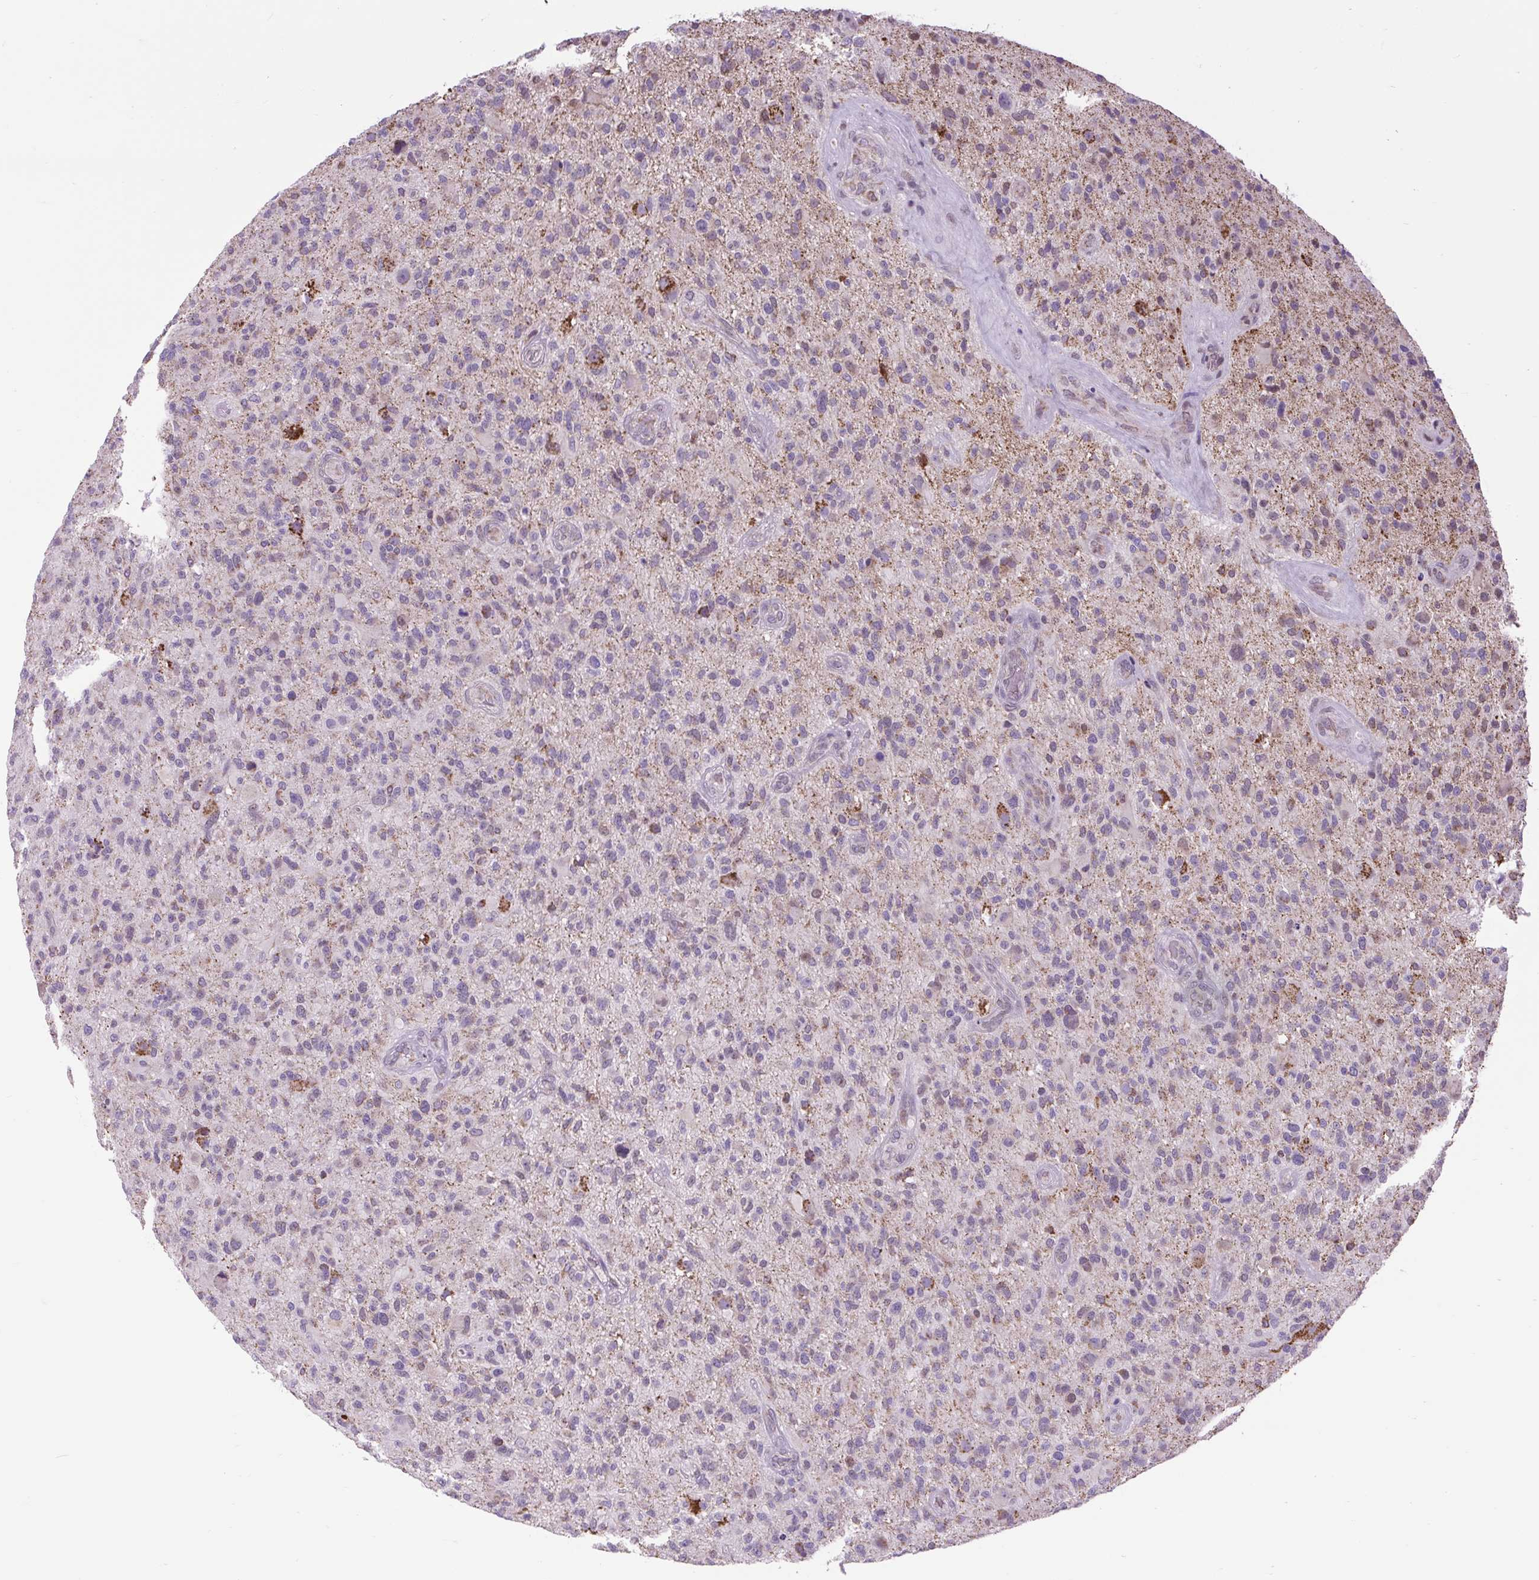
{"staining": {"intensity": "weak", "quantity": "25%-75%", "location": "cytoplasmic/membranous"}, "tissue": "glioma", "cell_type": "Tumor cells", "image_type": "cancer", "snomed": [{"axis": "morphology", "description": "Glioma, malignant, High grade"}, {"axis": "topography", "description": "Brain"}], "caption": "Malignant glioma (high-grade) was stained to show a protein in brown. There is low levels of weak cytoplasmic/membranous staining in about 25%-75% of tumor cells.", "gene": "SCO2", "patient": {"sex": "male", "age": 47}}